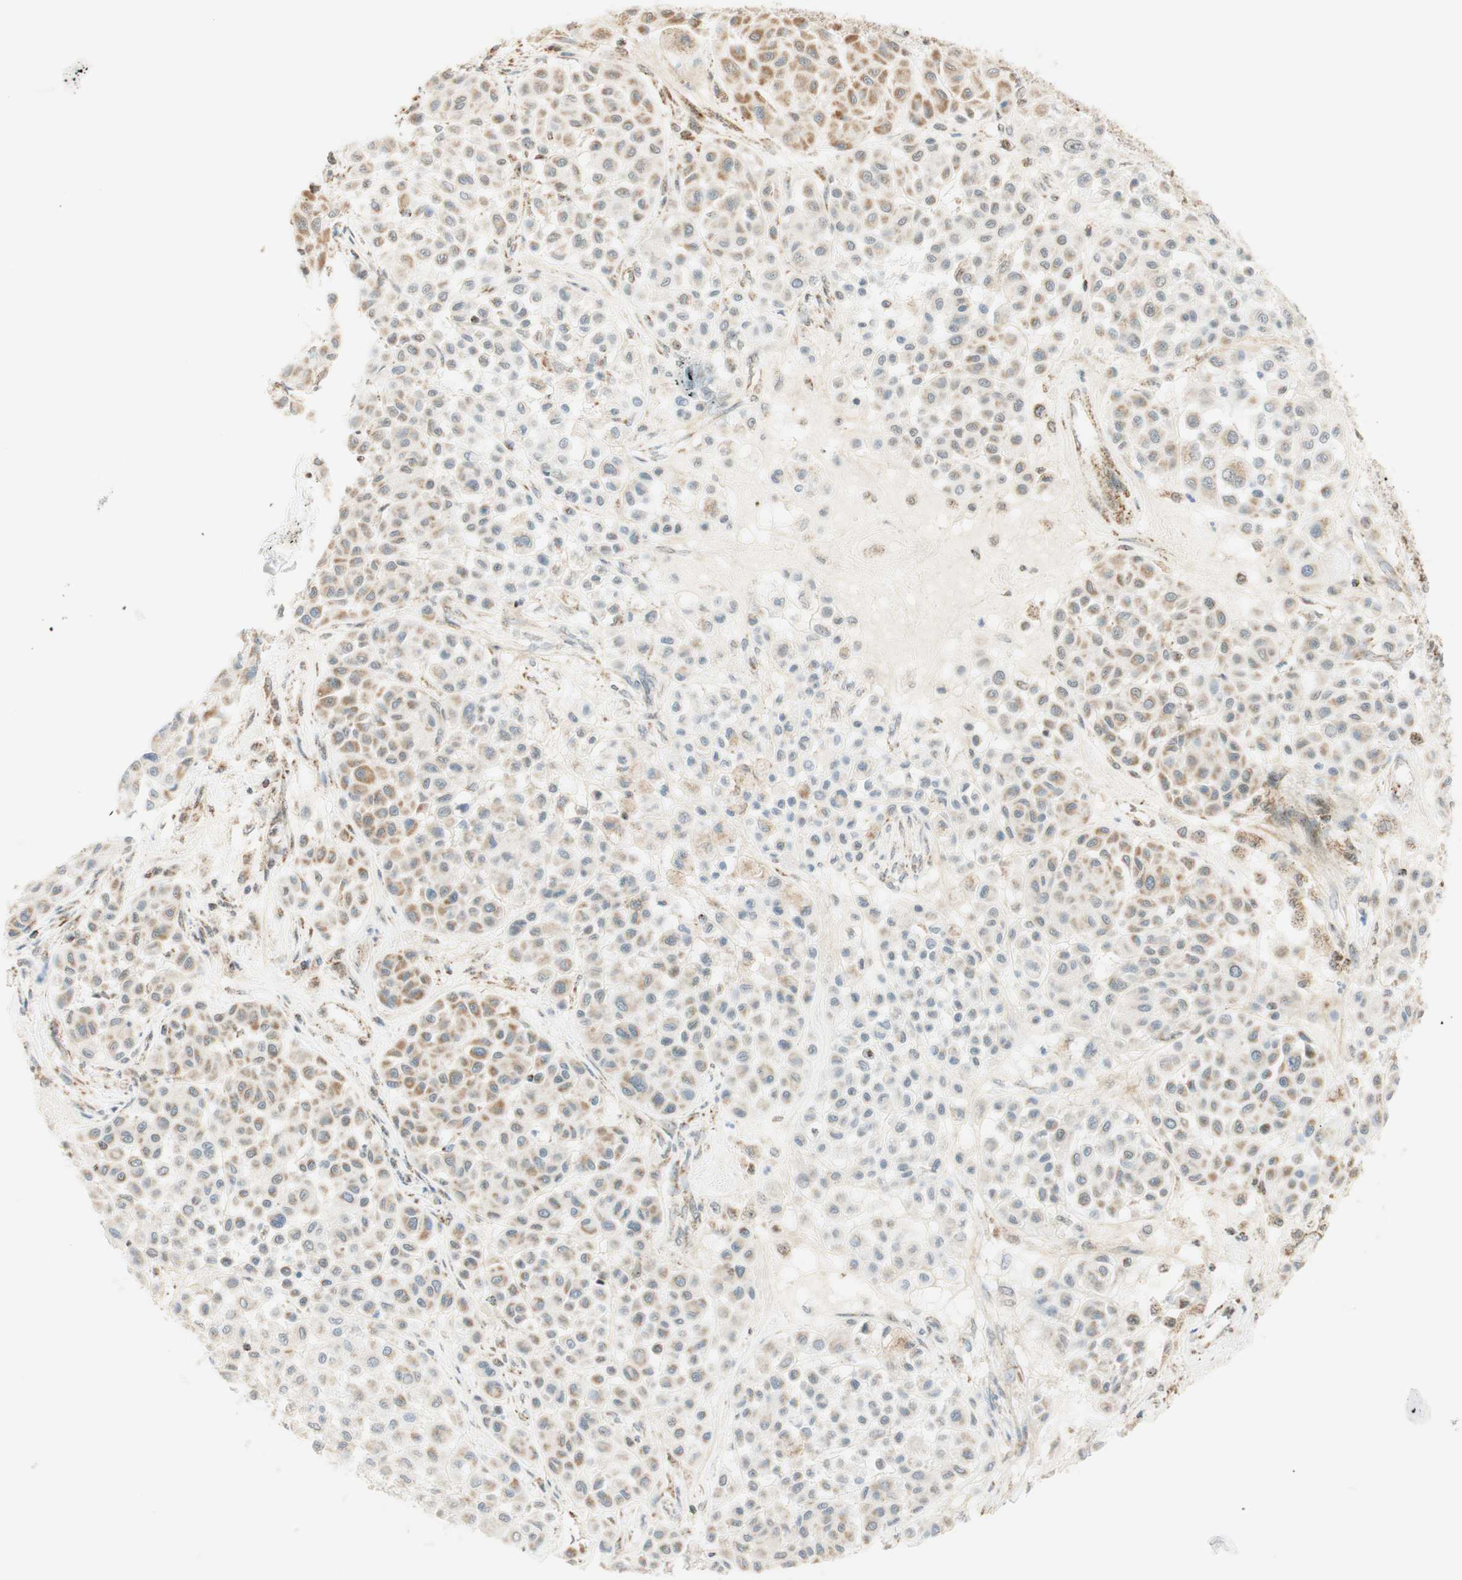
{"staining": {"intensity": "moderate", "quantity": "25%-75%", "location": "cytoplasmic/membranous"}, "tissue": "melanoma", "cell_type": "Tumor cells", "image_type": "cancer", "snomed": [{"axis": "morphology", "description": "Malignant melanoma, Metastatic site"}, {"axis": "topography", "description": "Soft tissue"}], "caption": "IHC (DAB (3,3'-diaminobenzidine)) staining of melanoma exhibits moderate cytoplasmic/membranous protein staining in about 25%-75% of tumor cells.", "gene": "ZNF782", "patient": {"sex": "male", "age": 41}}